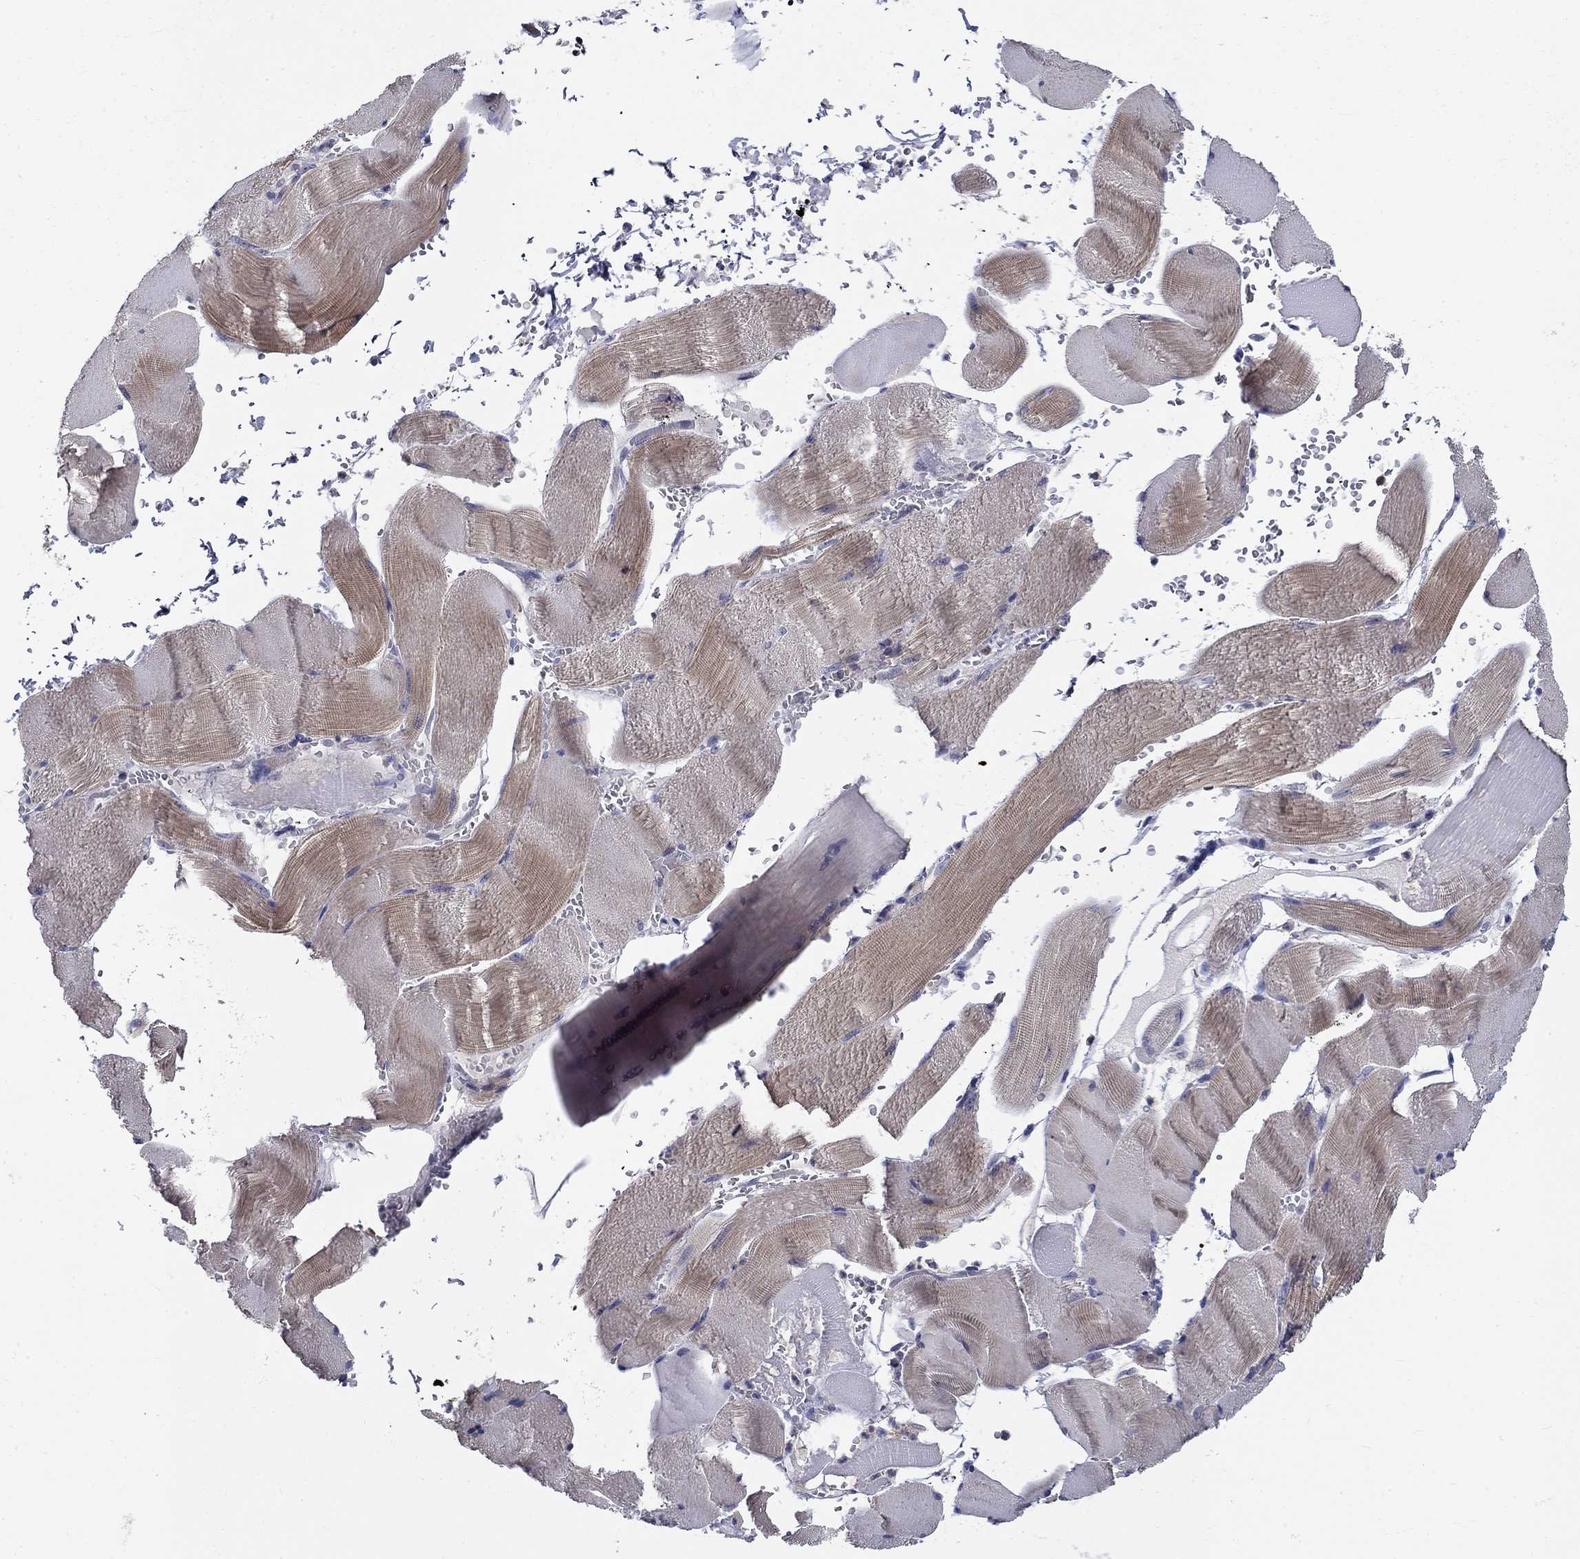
{"staining": {"intensity": "moderate", "quantity": "<25%", "location": "cytoplasmic/membranous"}, "tissue": "skeletal muscle", "cell_type": "Myocytes", "image_type": "normal", "snomed": [{"axis": "morphology", "description": "Normal tissue, NOS"}, {"axis": "topography", "description": "Skeletal muscle"}], "caption": "Benign skeletal muscle reveals moderate cytoplasmic/membranous expression in approximately <25% of myocytes (Stains: DAB (3,3'-diaminobenzidine) in brown, nuclei in blue, Microscopy: brightfield microscopy at high magnification)..", "gene": "POU2F2", "patient": {"sex": "male", "age": 56}}